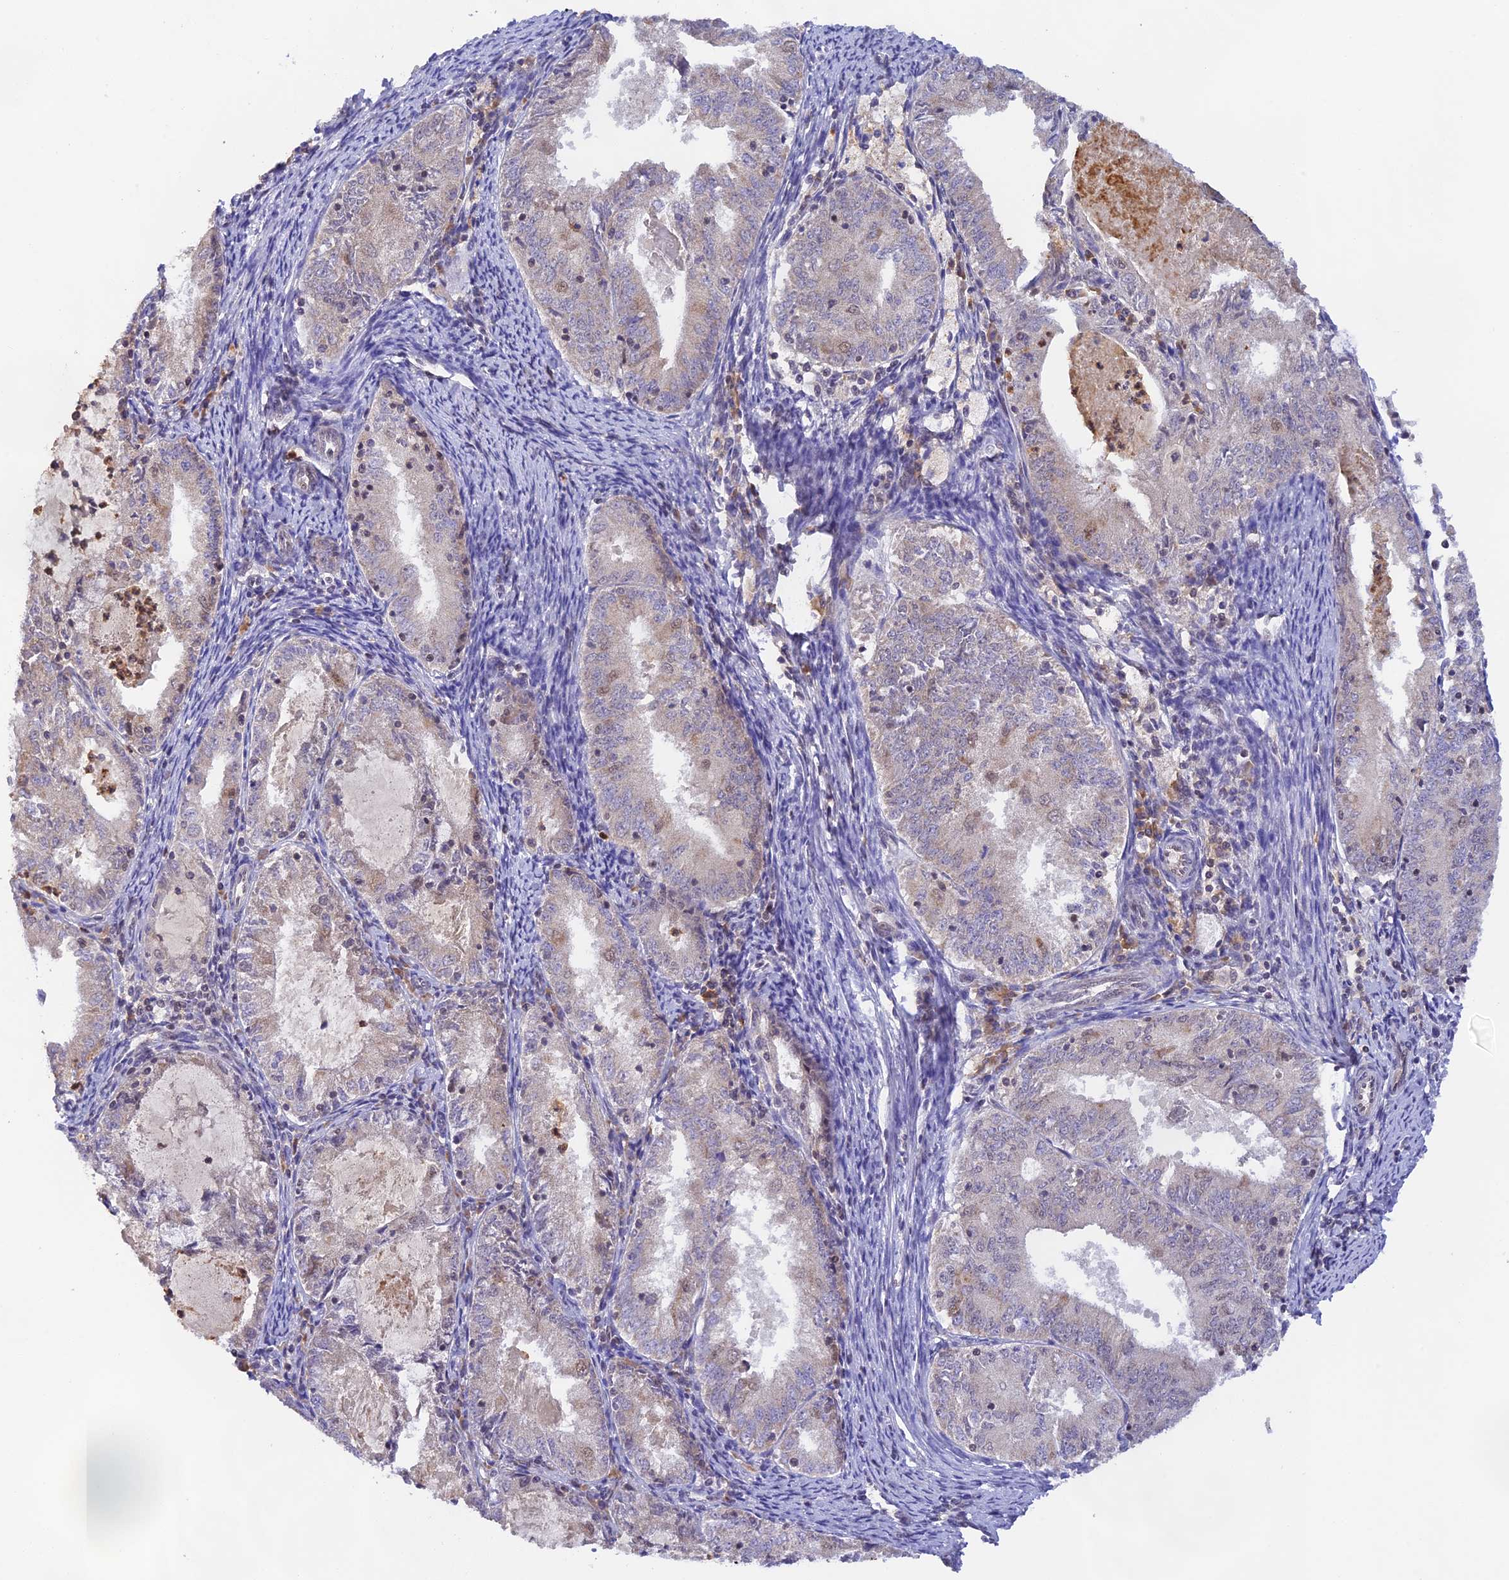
{"staining": {"intensity": "negative", "quantity": "none", "location": "none"}, "tissue": "endometrial cancer", "cell_type": "Tumor cells", "image_type": "cancer", "snomed": [{"axis": "morphology", "description": "Adenocarcinoma, NOS"}, {"axis": "topography", "description": "Endometrium"}], "caption": "This is a photomicrograph of immunohistochemistry (IHC) staining of endometrial cancer (adenocarcinoma), which shows no positivity in tumor cells. (DAB (3,3'-diaminobenzidine) IHC visualized using brightfield microscopy, high magnification).", "gene": "PEX16", "patient": {"sex": "female", "age": 57}}